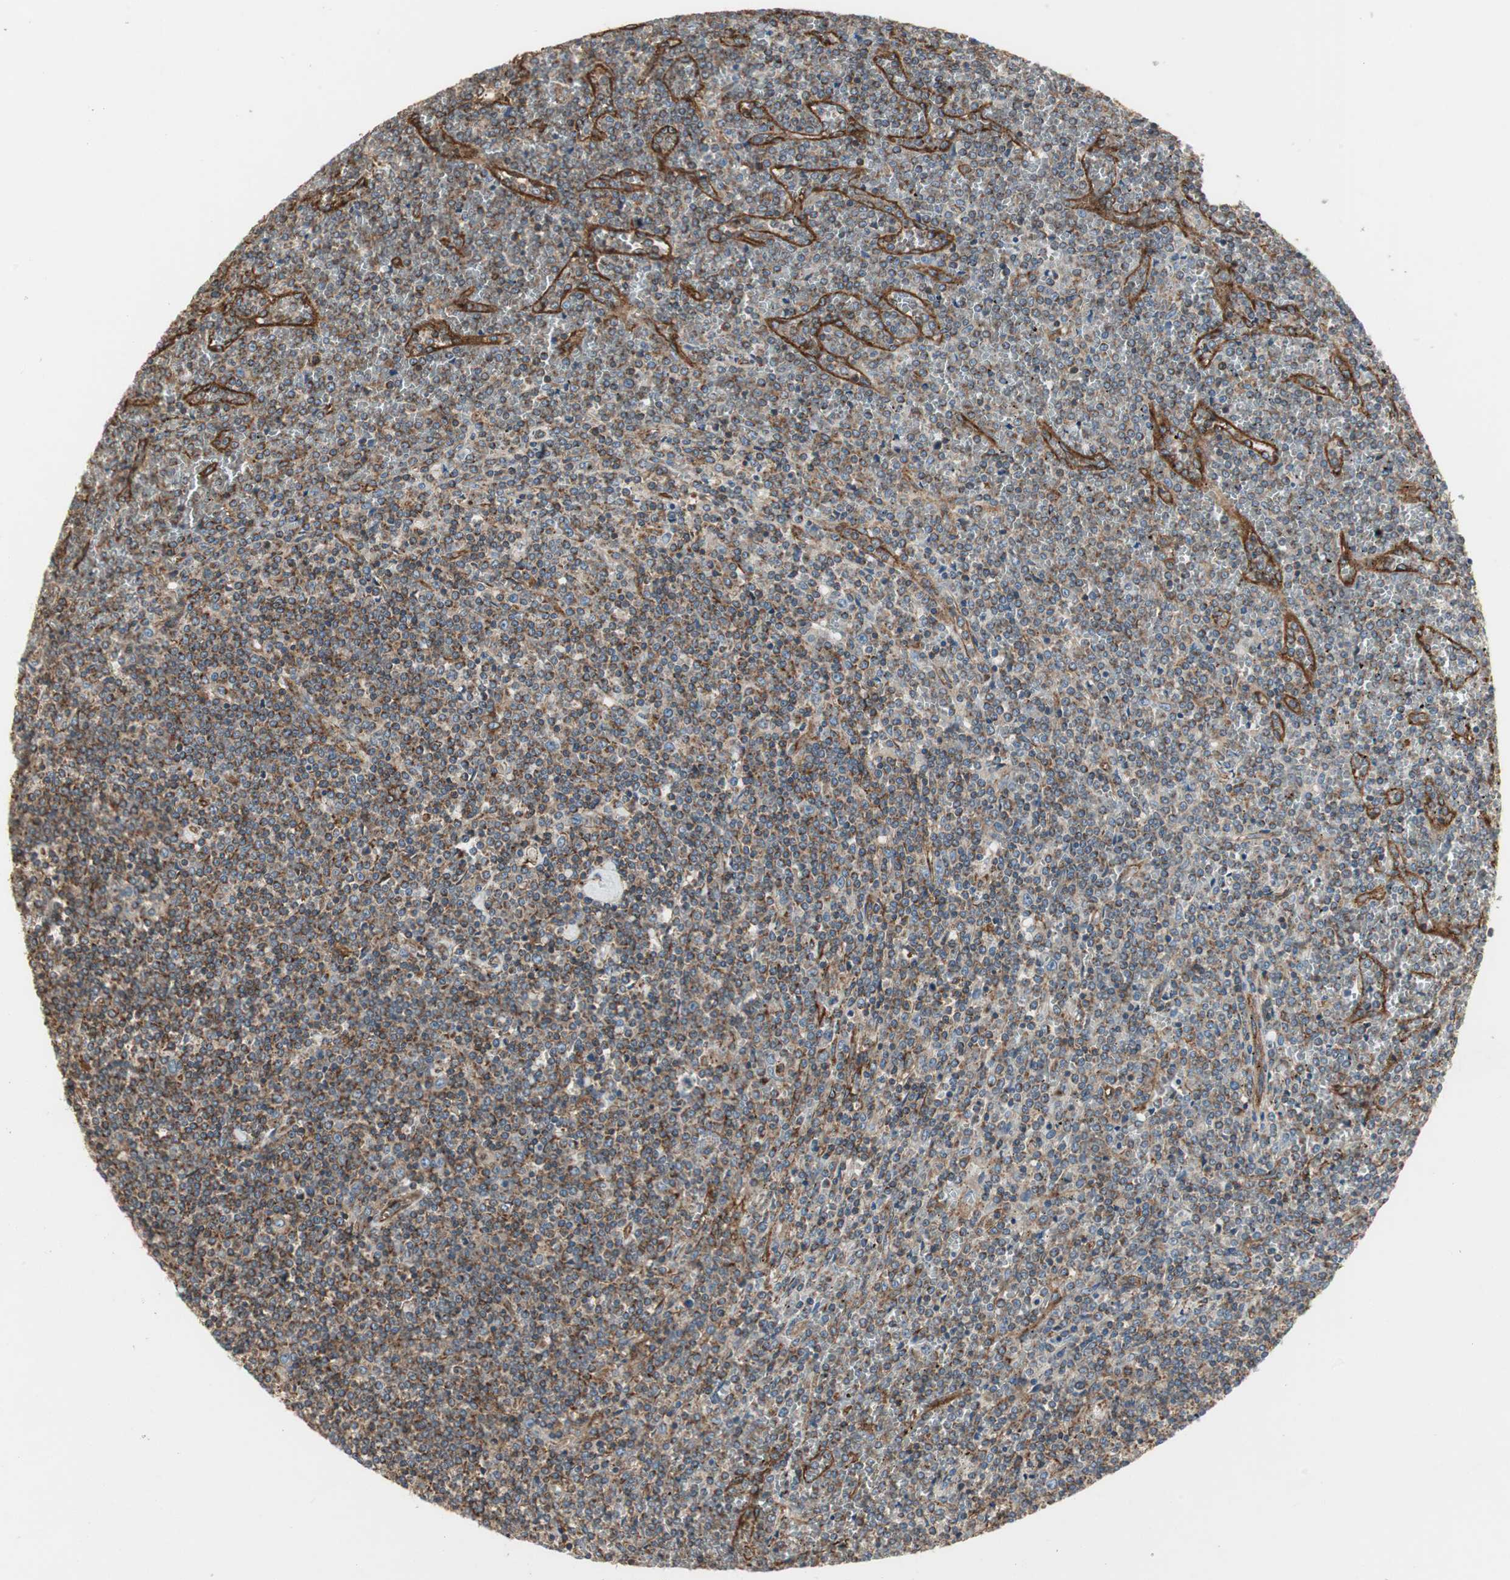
{"staining": {"intensity": "moderate", "quantity": ">75%", "location": "cytoplasmic/membranous"}, "tissue": "lymphoma", "cell_type": "Tumor cells", "image_type": "cancer", "snomed": [{"axis": "morphology", "description": "Malignant lymphoma, non-Hodgkin's type, Low grade"}, {"axis": "topography", "description": "Spleen"}], "caption": "Malignant lymphoma, non-Hodgkin's type (low-grade) tissue shows moderate cytoplasmic/membranous staining in about >75% of tumor cells (brown staining indicates protein expression, while blue staining denotes nuclei).", "gene": "H6PD", "patient": {"sex": "female", "age": 19}}